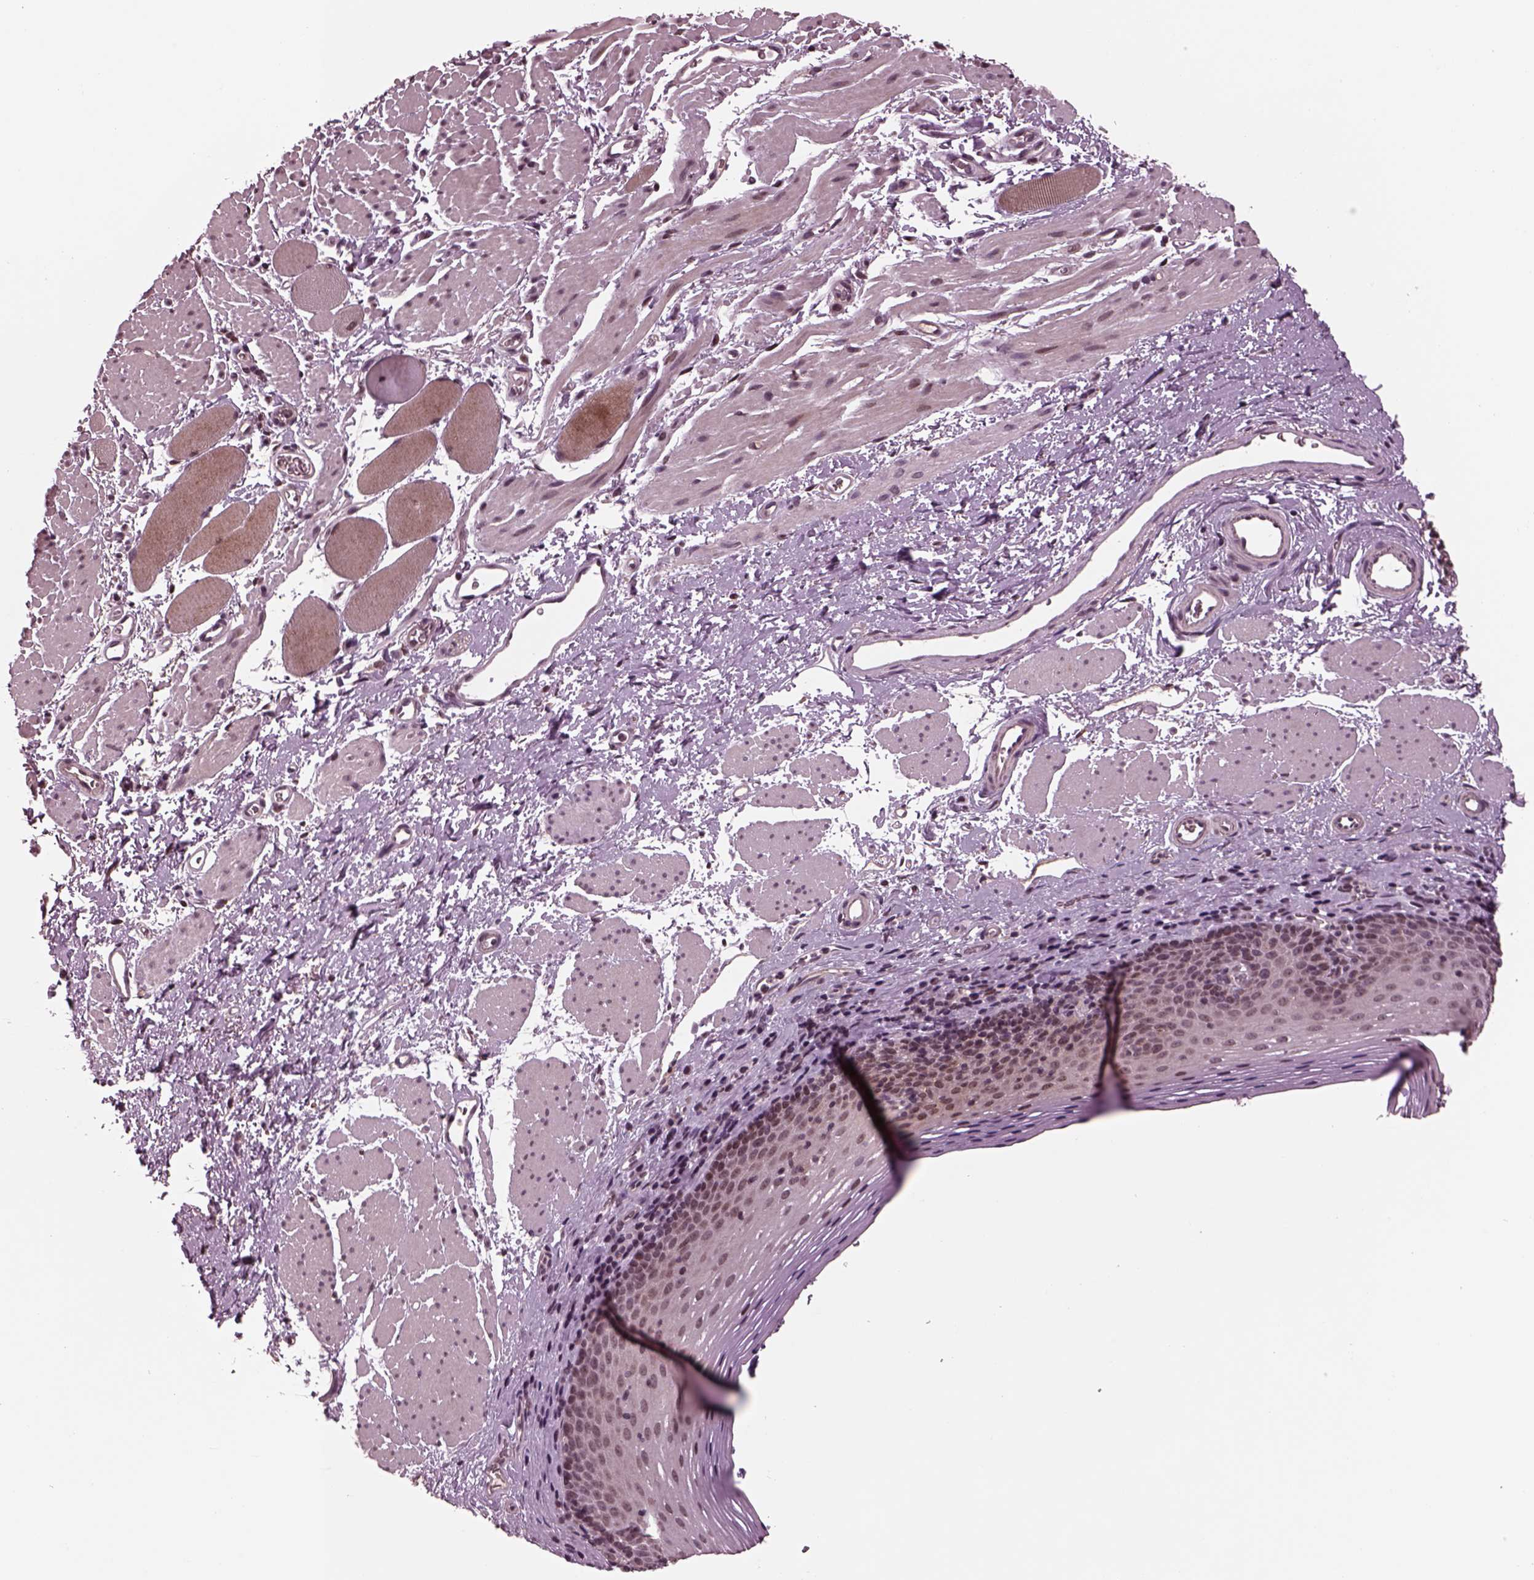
{"staining": {"intensity": "weak", "quantity": "25%-75%", "location": "nuclear"}, "tissue": "esophagus", "cell_type": "Squamous epithelial cells", "image_type": "normal", "snomed": [{"axis": "morphology", "description": "Normal tissue, NOS"}, {"axis": "topography", "description": "Esophagus"}], "caption": "A photomicrograph showing weak nuclear expression in approximately 25%-75% of squamous epithelial cells in benign esophagus, as visualized by brown immunohistochemical staining.", "gene": "NAP1L5", "patient": {"sex": "female", "age": 68}}